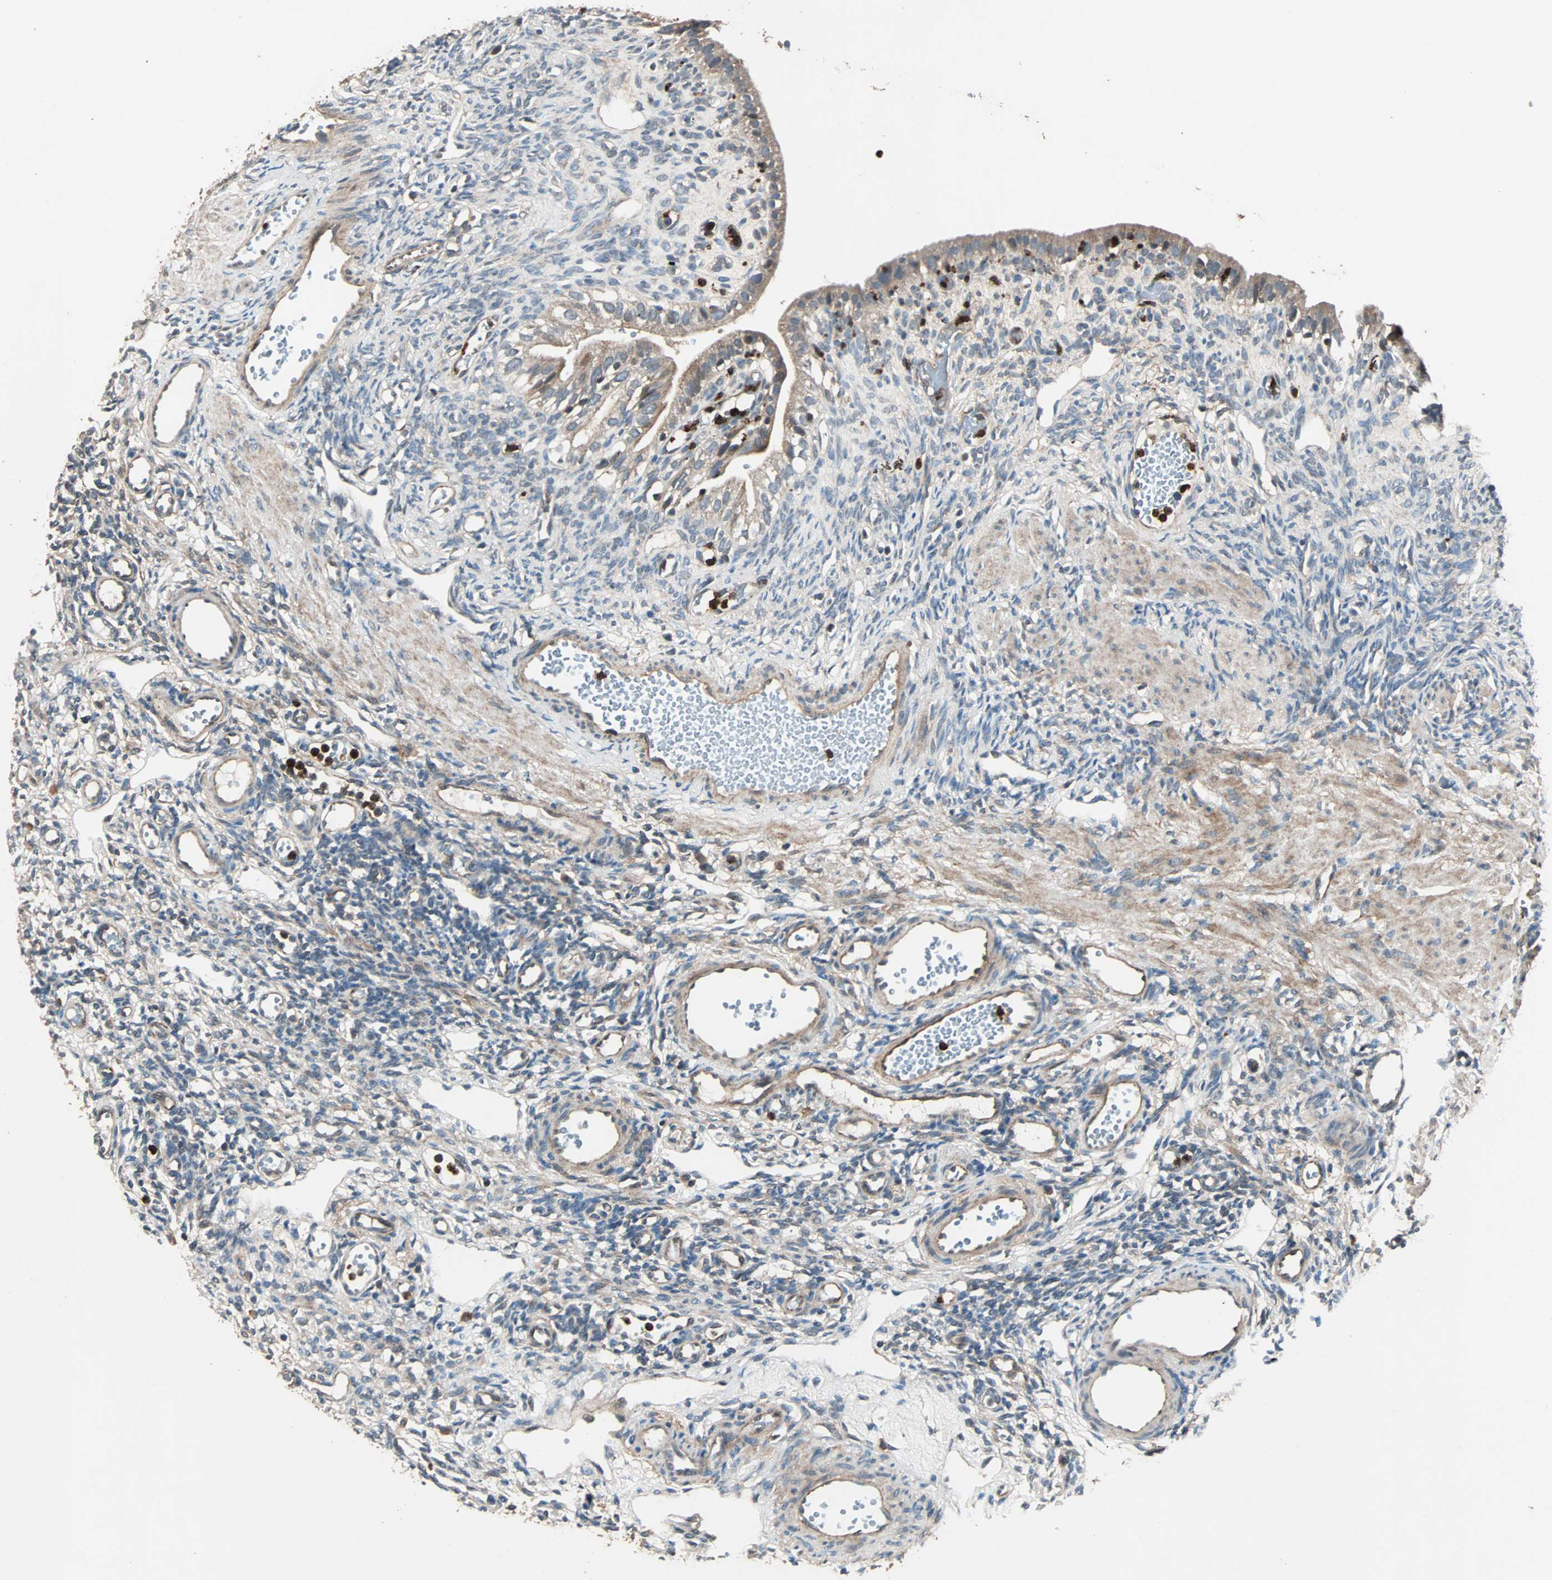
{"staining": {"intensity": "moderate", "quantity": ">75%", "location": "cytoplasmic/membranous"}, "tissue": "ovary", "cell_type": "Follicle cells", "image_type": "normal", "snomed": [{"axis": "morphology", "description": "Normal tissue, NOS"}, {"axis": "topography", "description": "Ovary"}], "caption": "About >75% of follicle cells in benign ovary reveal moderate cytoplasmic/membranous protein staining as visualized by brown immunohistochemical staining.", "gene": "GCK", "patient": {"sex": "female", "age": 33}}